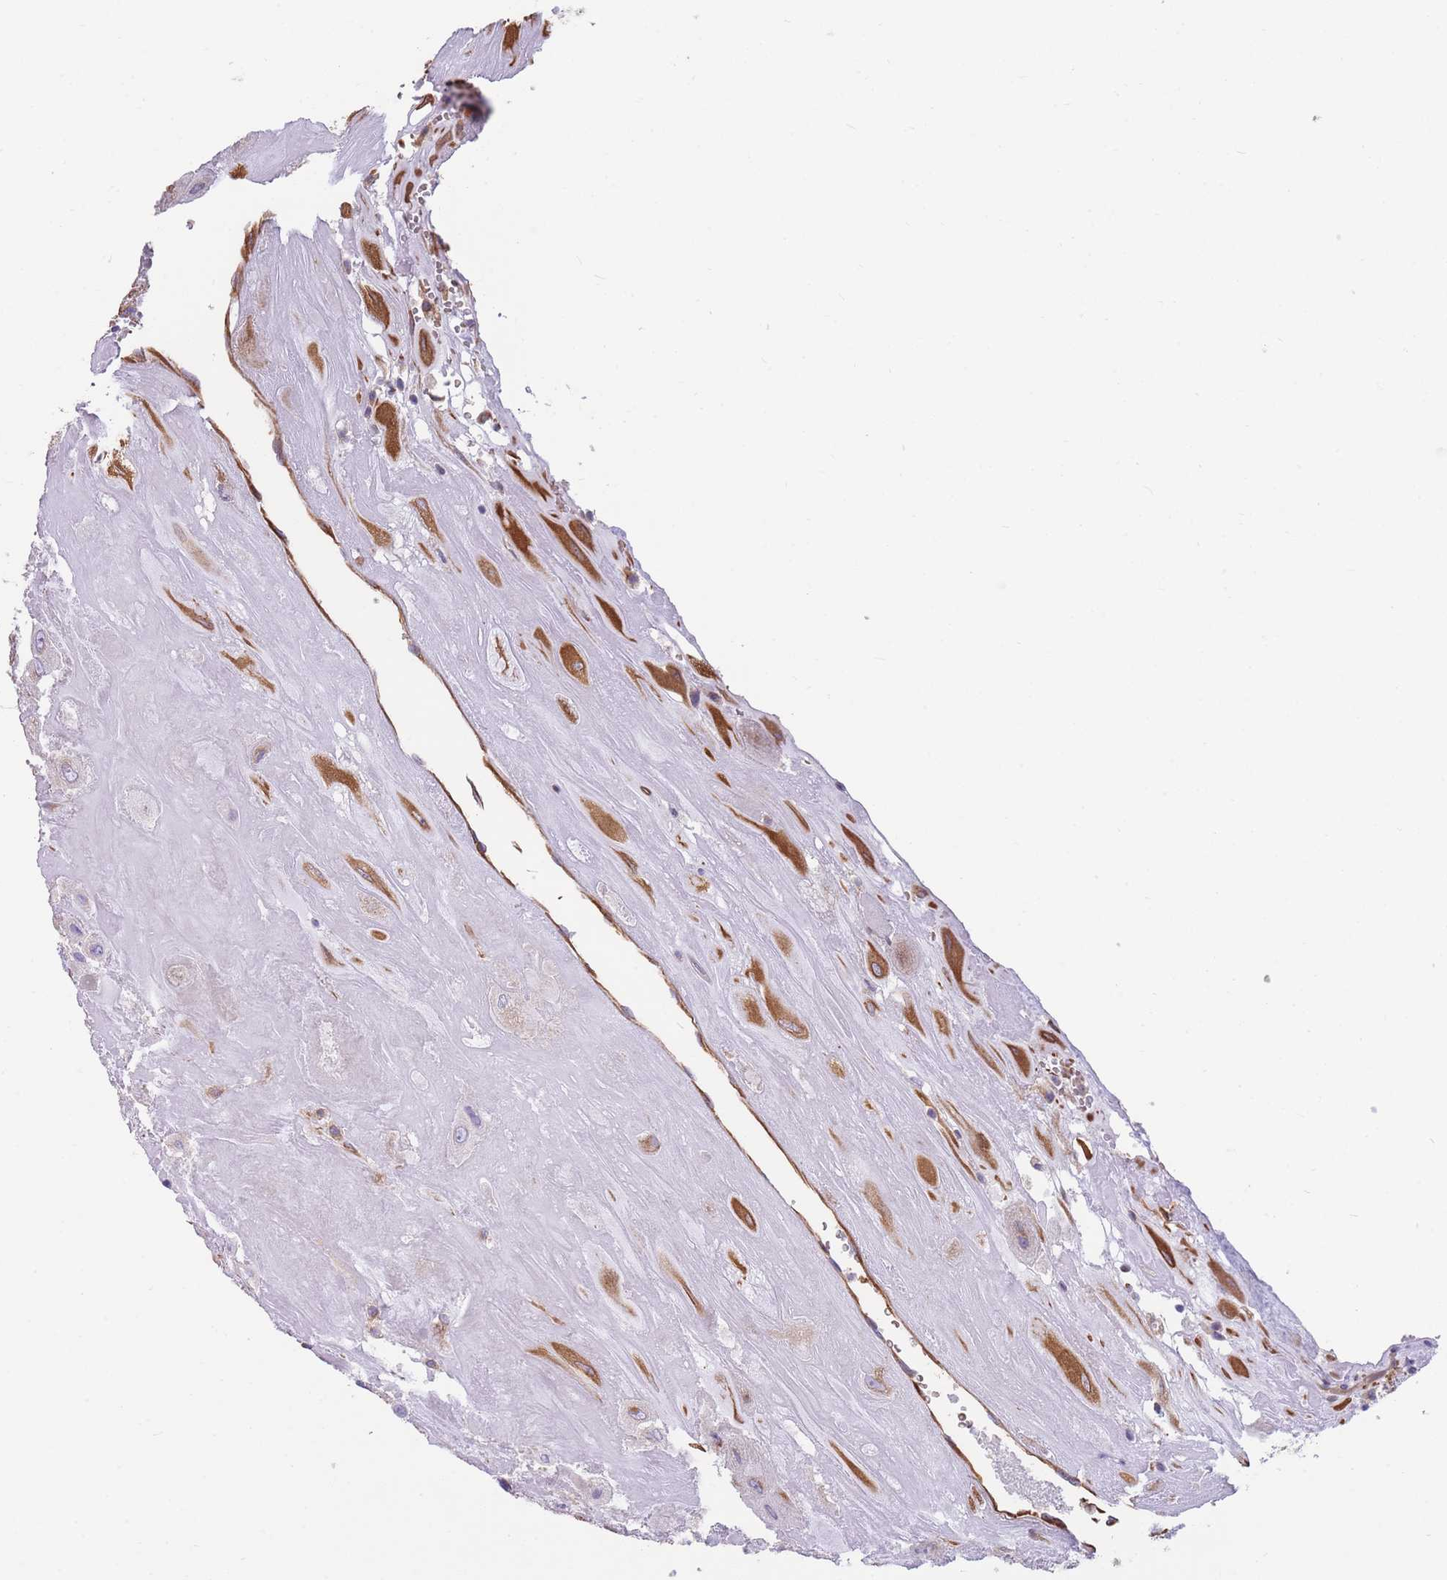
{"staining": {"intensity": "strong", "quantity": ">75%", "location": "cytoplasmic/membranous"}, "tissue": "placenta", "cell_type": "Decidual cells", "image_type": "normal", "snomed": [{"axis": "morphology", "description": "Normal tissue, NOS"}, {"axis": "topography", "description": "Placenta"}], "caption": "Protein staining displays strong cytoplasmic/membranous expression in about >75% of decidual cells in benign placenta.", "gene": "ANKRD53", "patient": {"sex": "female", "age": 32}}